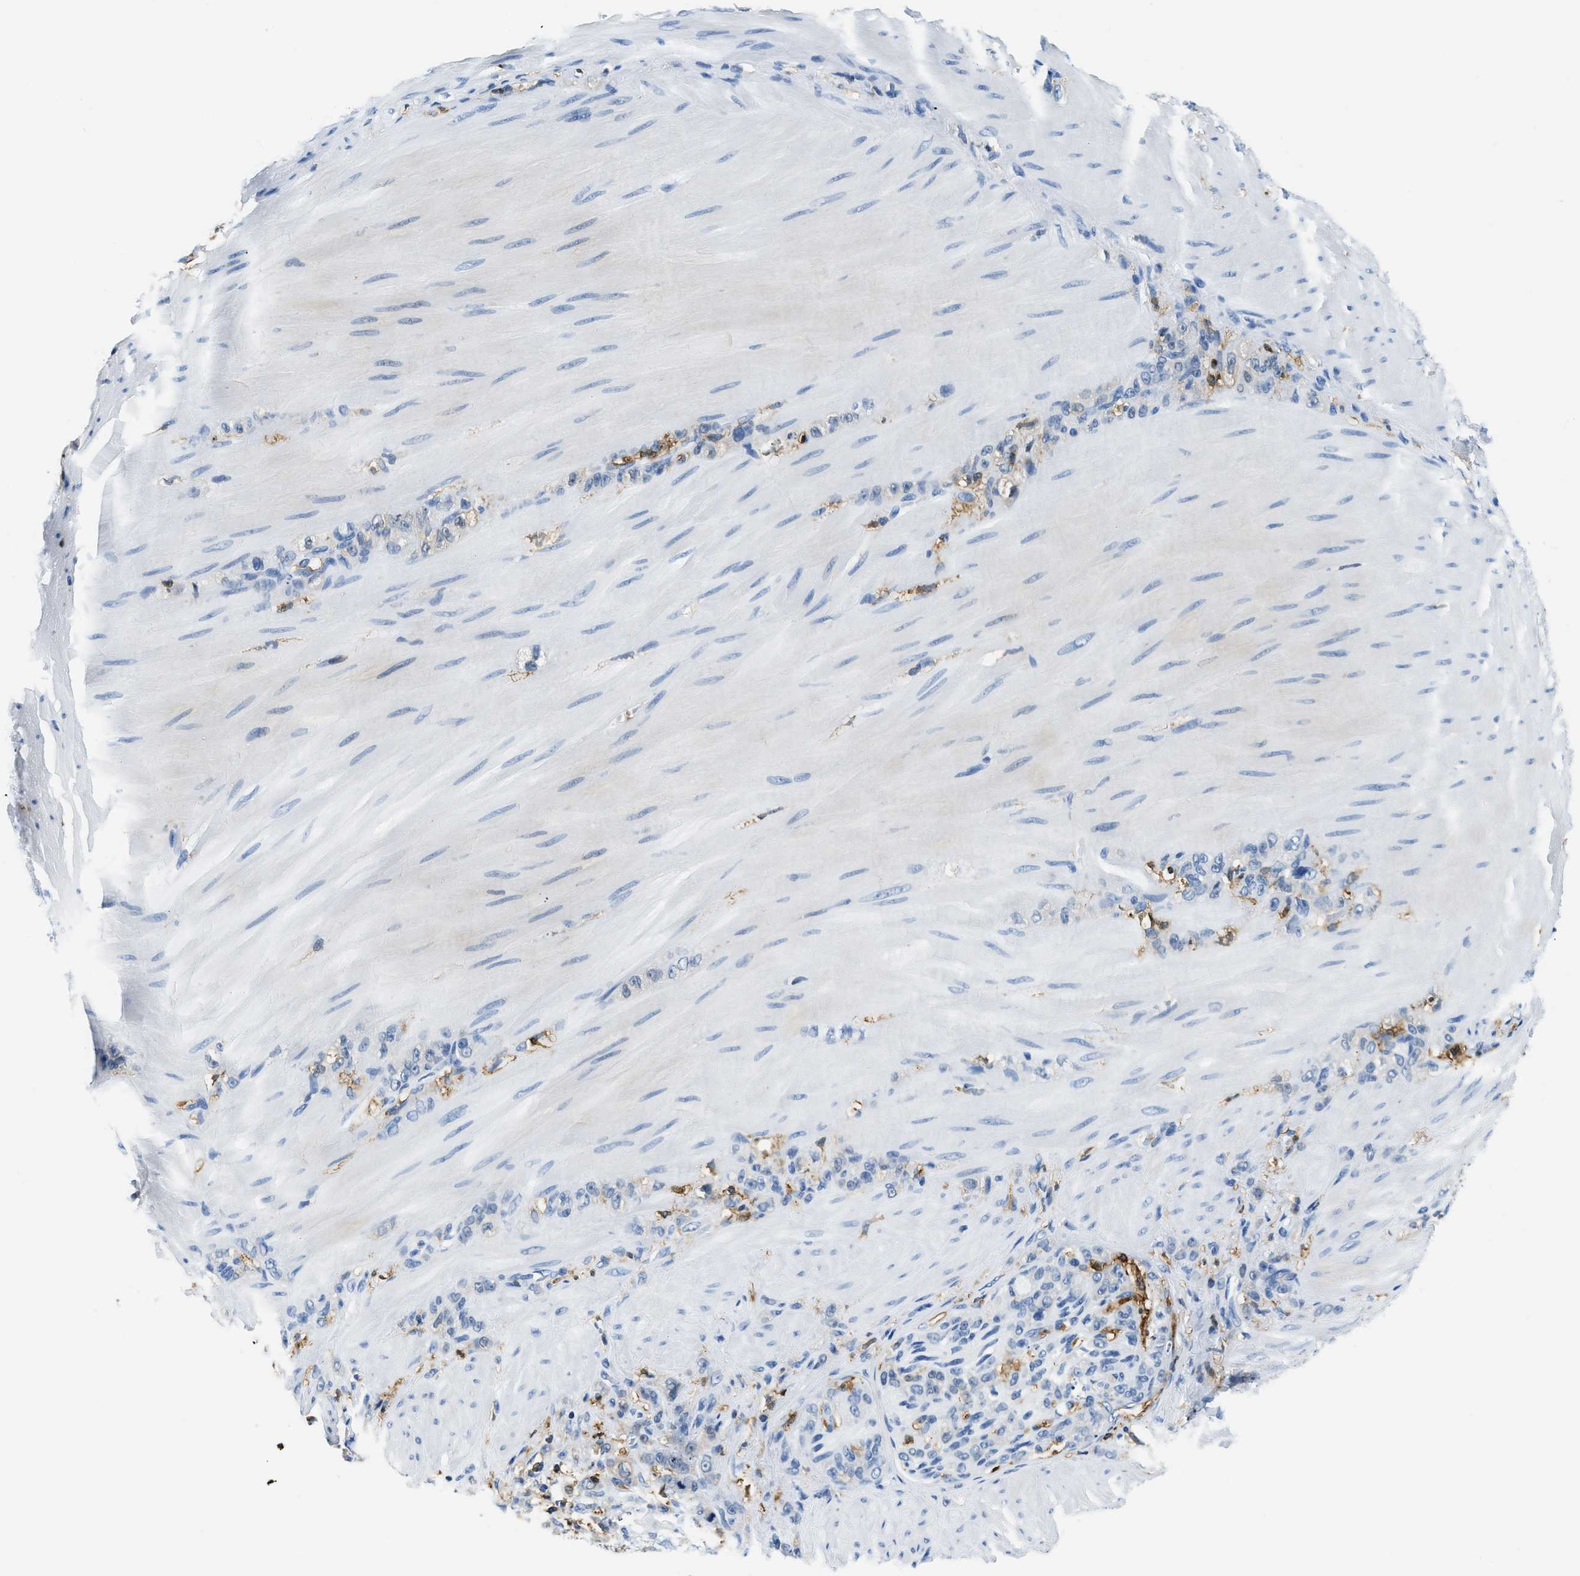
{"staining": {"intensity": "negative", "quantity": "none", "location": "none"}, "tissue": "stomach cancer", "cell_type": "Tumor cells", "image_type": "cancer", "snomed": [{"axis": "morphology", "description": "Normal tissue, NOS"}, {"axis": "morphology", "description": "Adenocarcinoma, NOS"}, {"axis": "topography", "description": "Stomach"}], "caption": "Tumor cells are negative for brown protein staining in stomach cancer (adenocarcinoma). The staining was performed using DAB to visualize the protein expression in brown, while the nuclei were stained in blue with hematoxylin (Magnification: 20x).", "gene": "CAPG", "patient": {"sex": "male", "age": 82}}